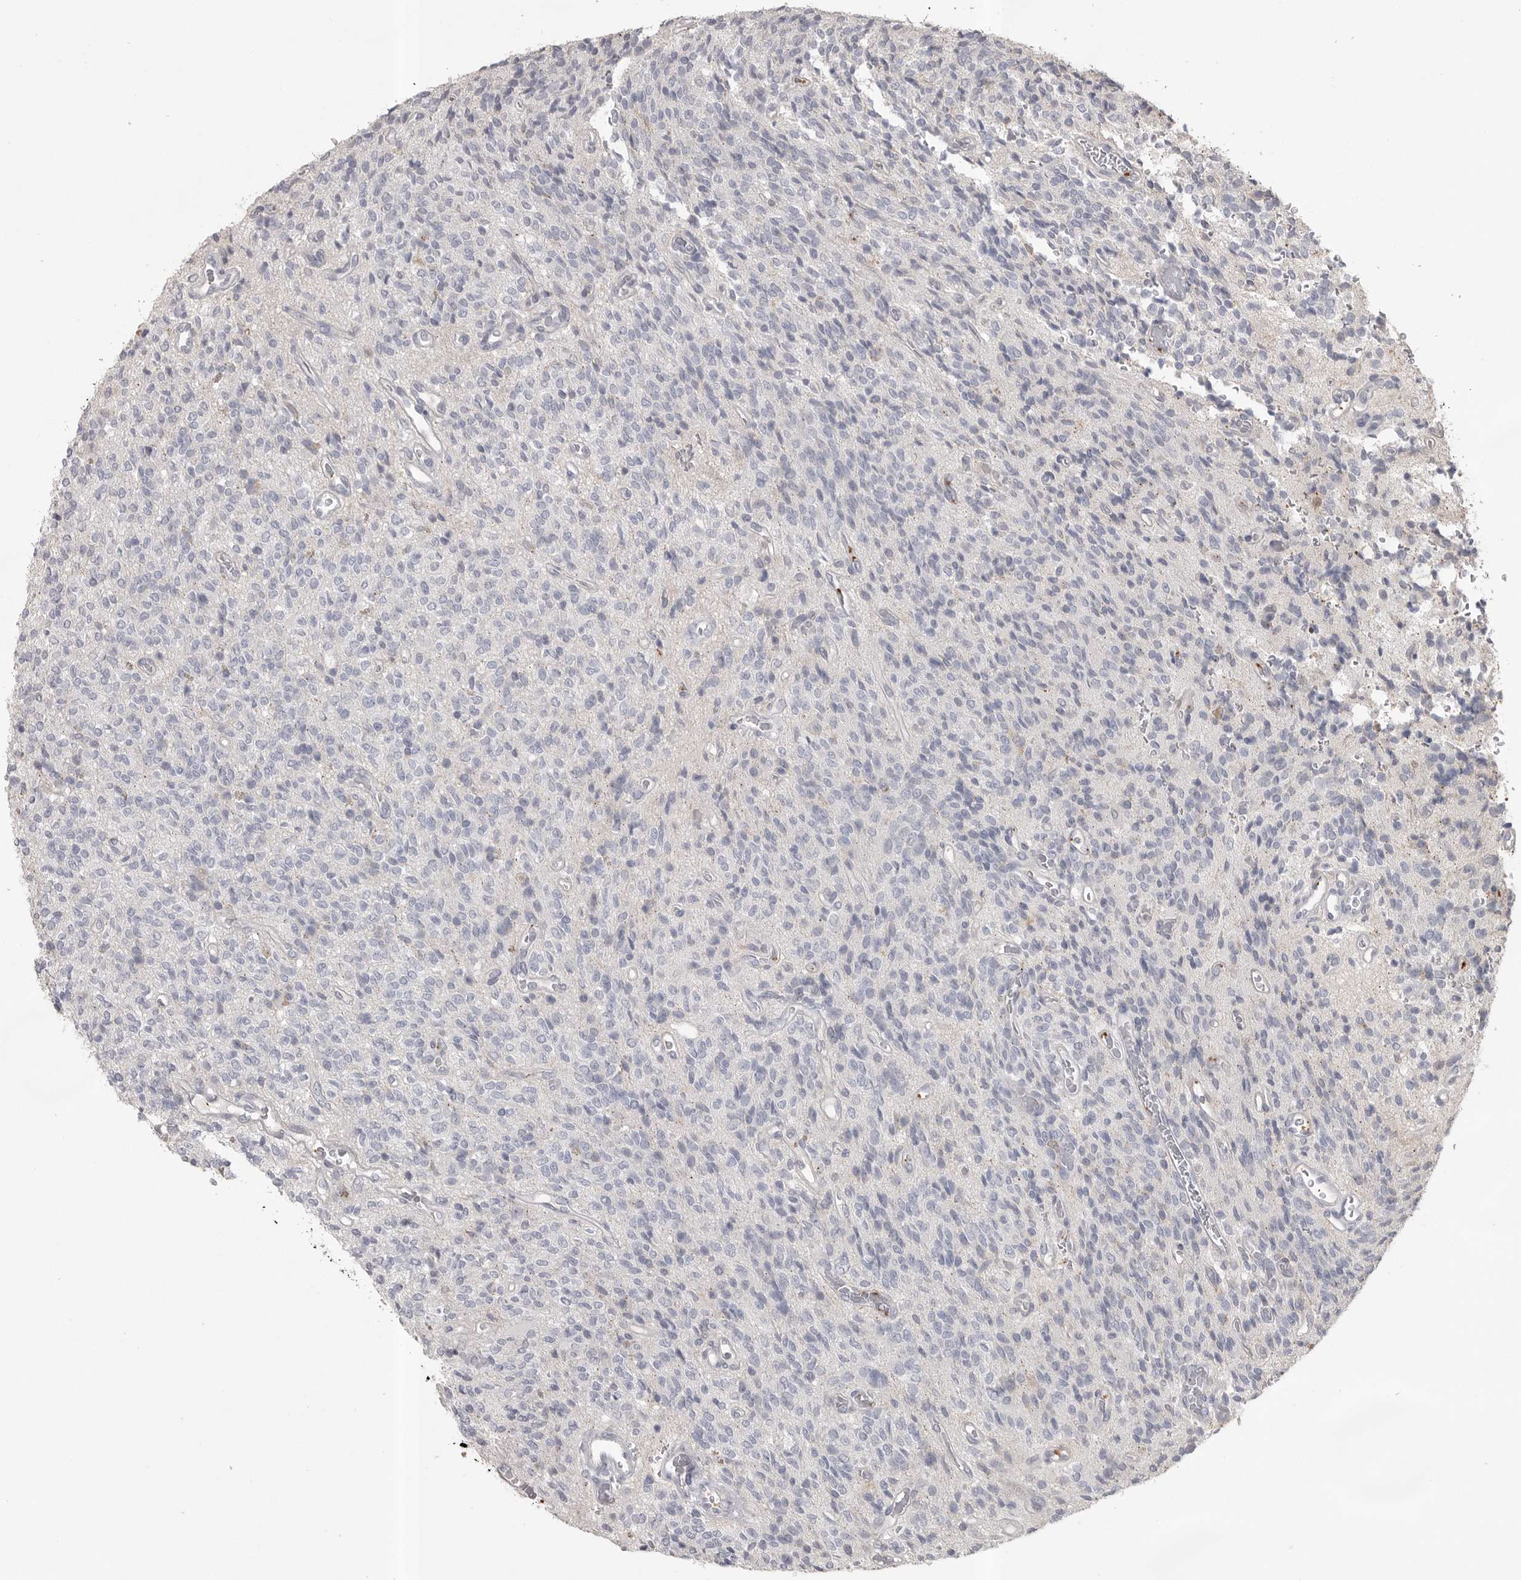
{"staining": {"intensity": "negative", "quantity": "none", "location": "none"}, "tissue": "glioma", "cell_type": "Tumor cells", "image_type": "cancer", "snomed": [{"axis": "morphology", "description": "Glioma, malignant, High grade"}, {"axis": "topography", "description": "Brain"}], "caption": "Tumor cells show no significant protein staining in glioma. Brightfield microscopy of IHC stained with DAB (brown) and hematoxylin (blue), captured at high magnification.", "gene": "CMTM6", "patient": {"sex": "male", "age": 34}}